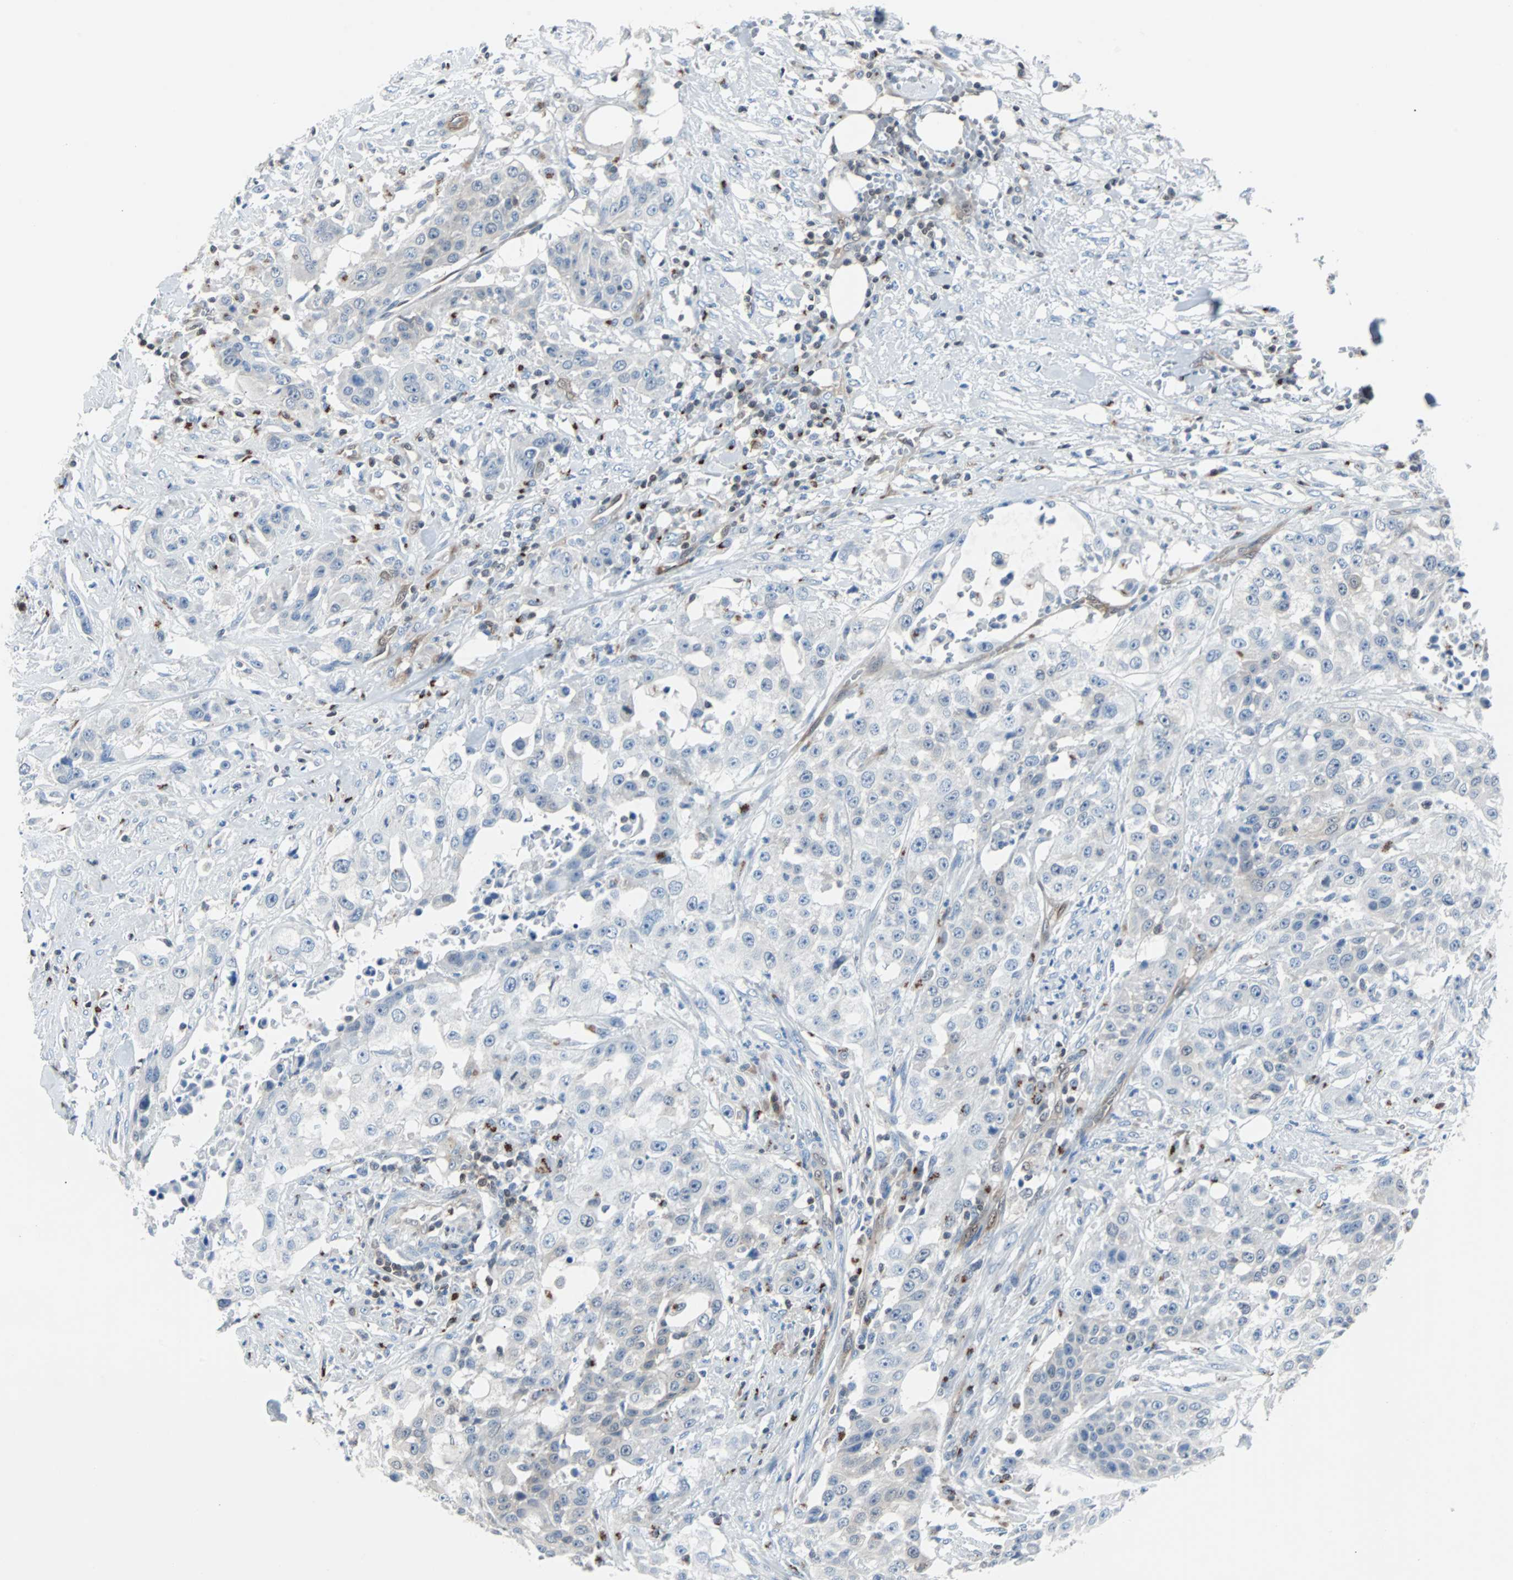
{"staining": {"intensity": "weak", "quantity": "<25%", "location": "cytoplasmic/membranous"}, "tissue": "urothelial cancer", "cell_type": "Tumor cells", "image_type": "cancer", "snomed": [{"axis": "morphology", "description": "Urothelial carcinoma, High grade"}, {"axis": "topography", "description": "Urinary bladder"}], "caption": "DAB (3,3'-diaminobenzidine) immunohistochemical staining of human urothelial carcinoma (high-grade) reveals no significant positivity in tumor cells.", "gene": "MAP2K6", "patient": {"sex": "male", "age": 74}}